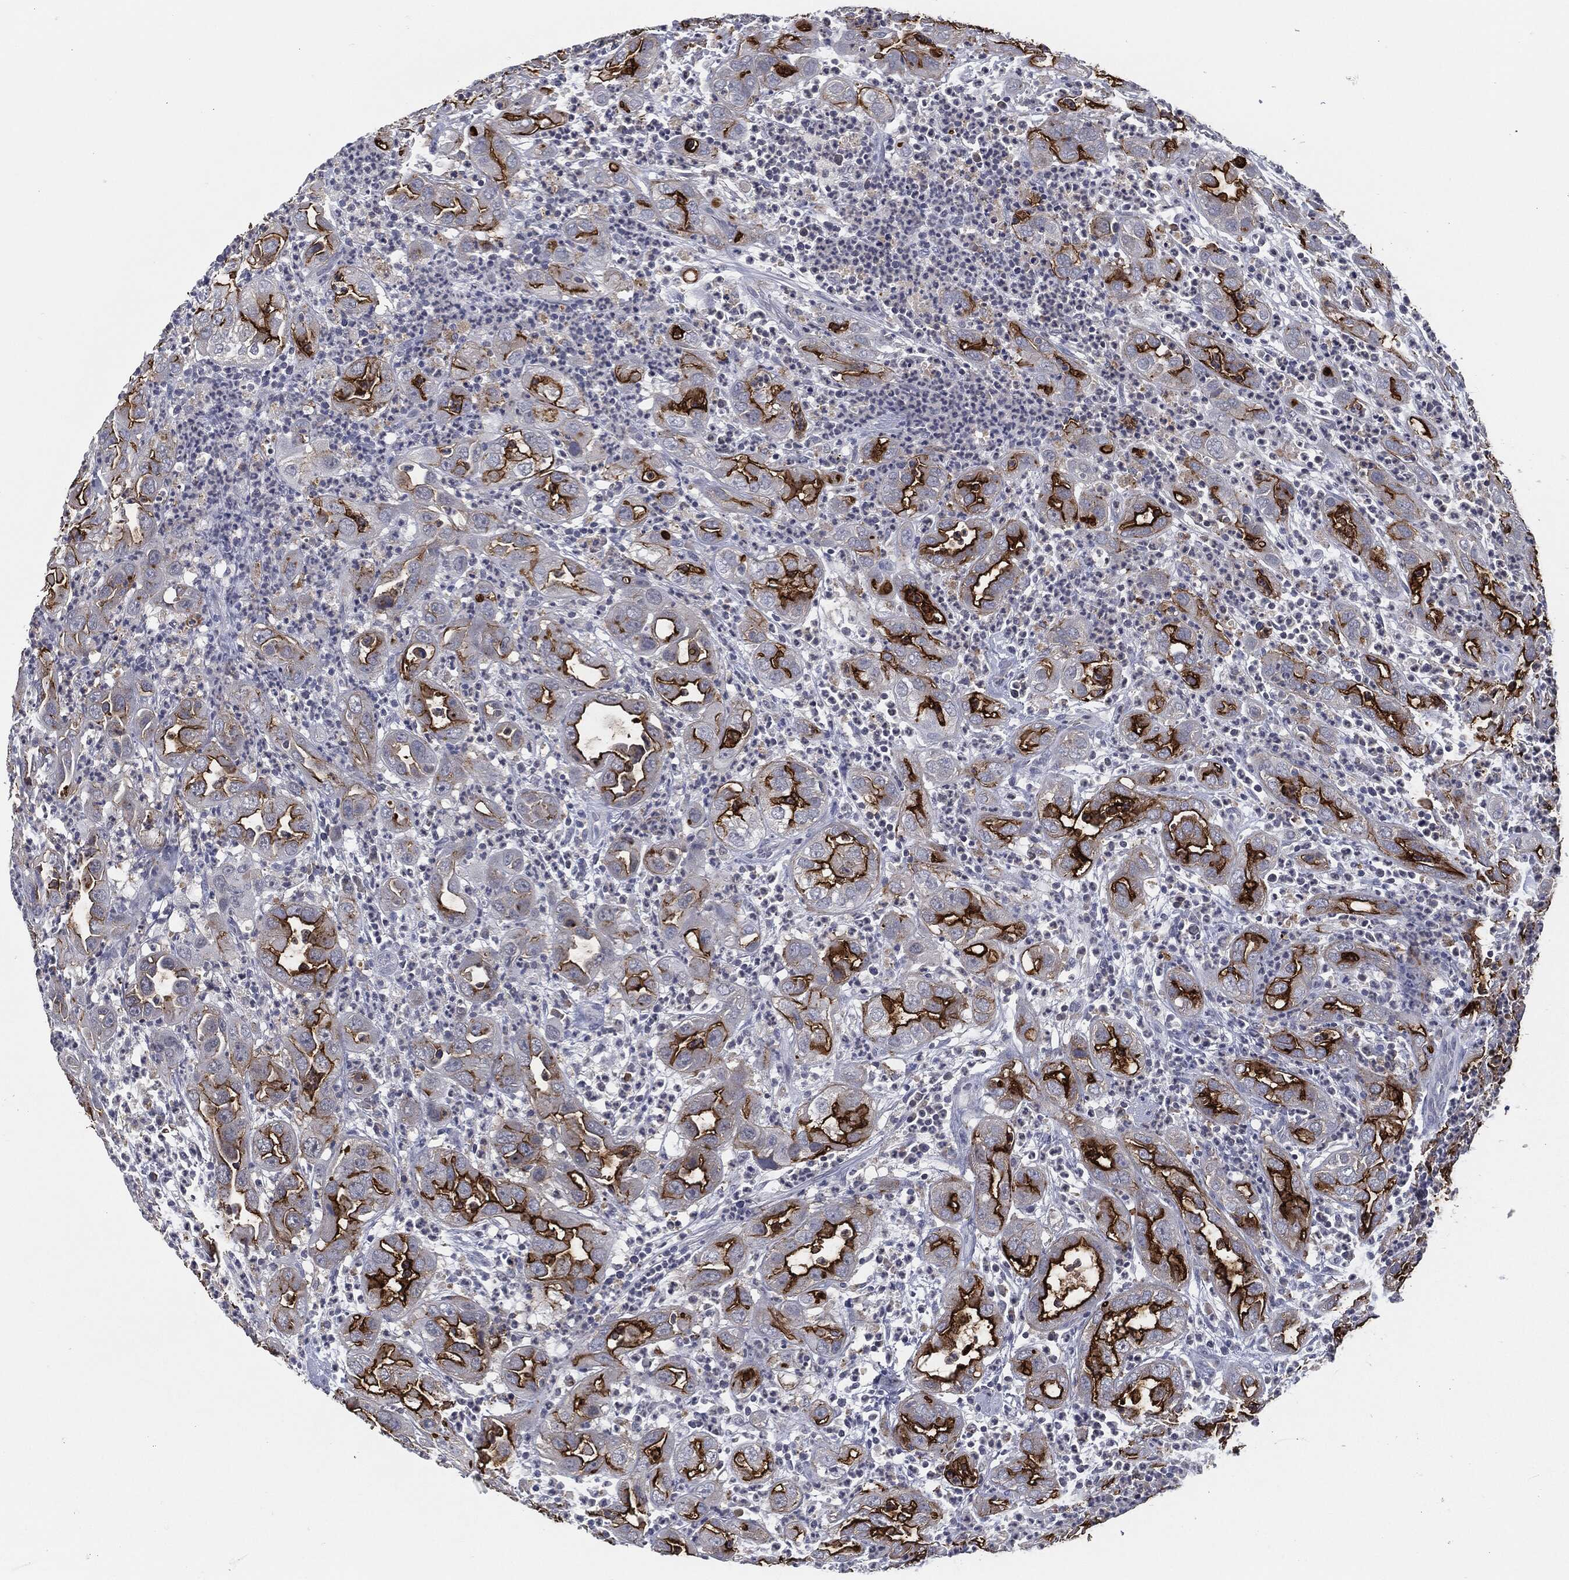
{"staining": {"intensity": "strong", "quantity": "25%-75%", "location": "cytoplasmic/membranous"}, "tissue": "urothelial cancer", "cell_type": "Tumor cells", "image_type": "cancer", "snomed": [{"axis": "morphology", "description": "Urothelial carcinoma, High grade"}, {"axis": "topography", "description": "Urinary bladder"}], "caption": "Tumor cells show high levels of strong cytoplasmic/membranous positivity in about 25%-75% of cells in human high-grade urothelial carcinoma.", "gene": "PROM1", "patient": {"sex": "female", "age": 41}}